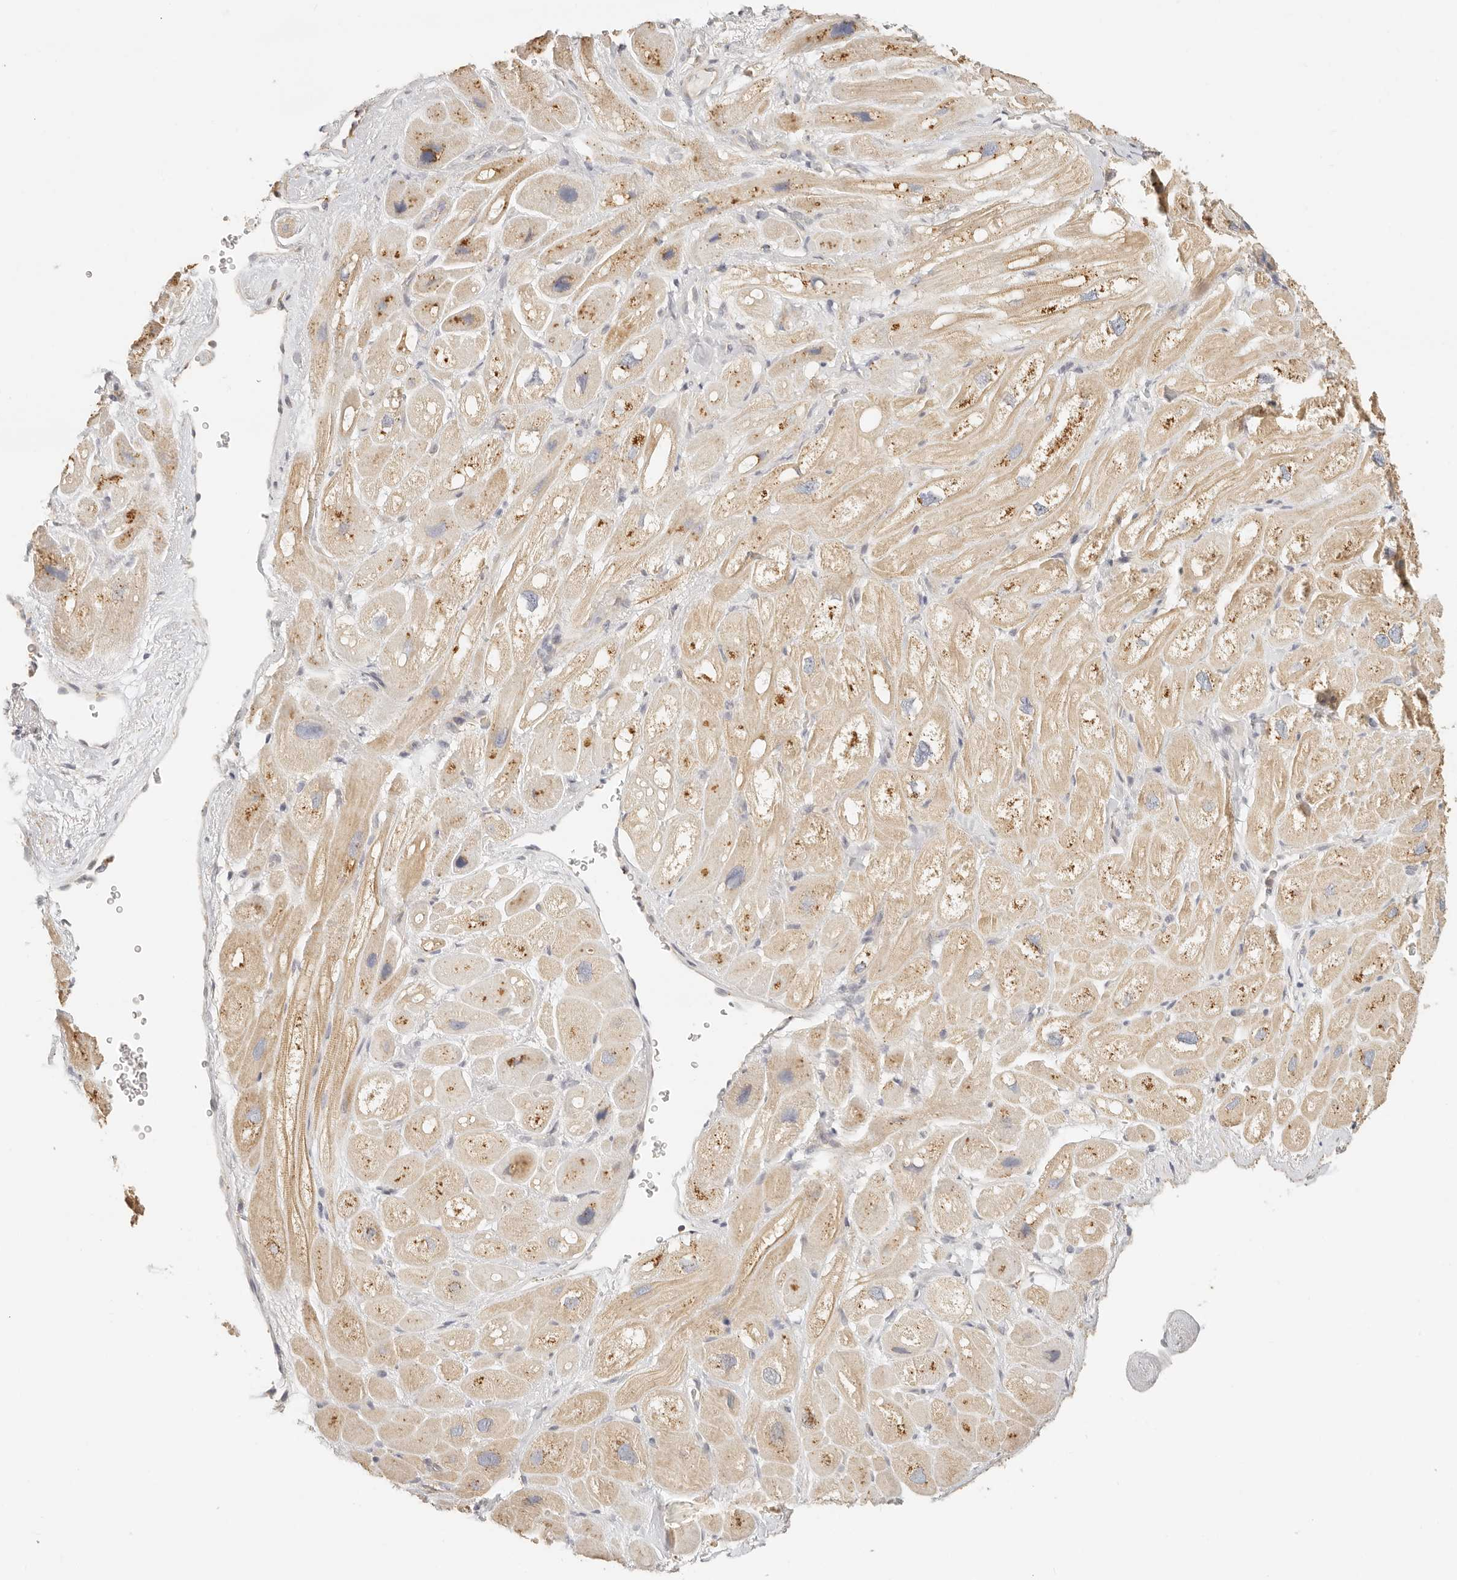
{"staining": {"intensity": "weak", "quantity": ">75%", "location": "cytoplasmic/membranous"}, "tissue": "heart muscle", "cell_type": "Cardiomyocytes", "image_type": "normal", "snomed": [{"axis": "morphology", "description": "Normal tissue, NOS"}, {"axis": "topography", "description": "Heart"}], "caption": "Immunohistochemistry micrograph of normal heart muscle: human heart muscle stained using immunohistochemistry shows low levels of weak protein expression localized specifically in the cytoplasmic/membranous of cardiomyocytes, appearing as a cytoplasmic/membranous brown color.", "gene": "CNMD", "patient": {"sex": "male", "age": 49}}